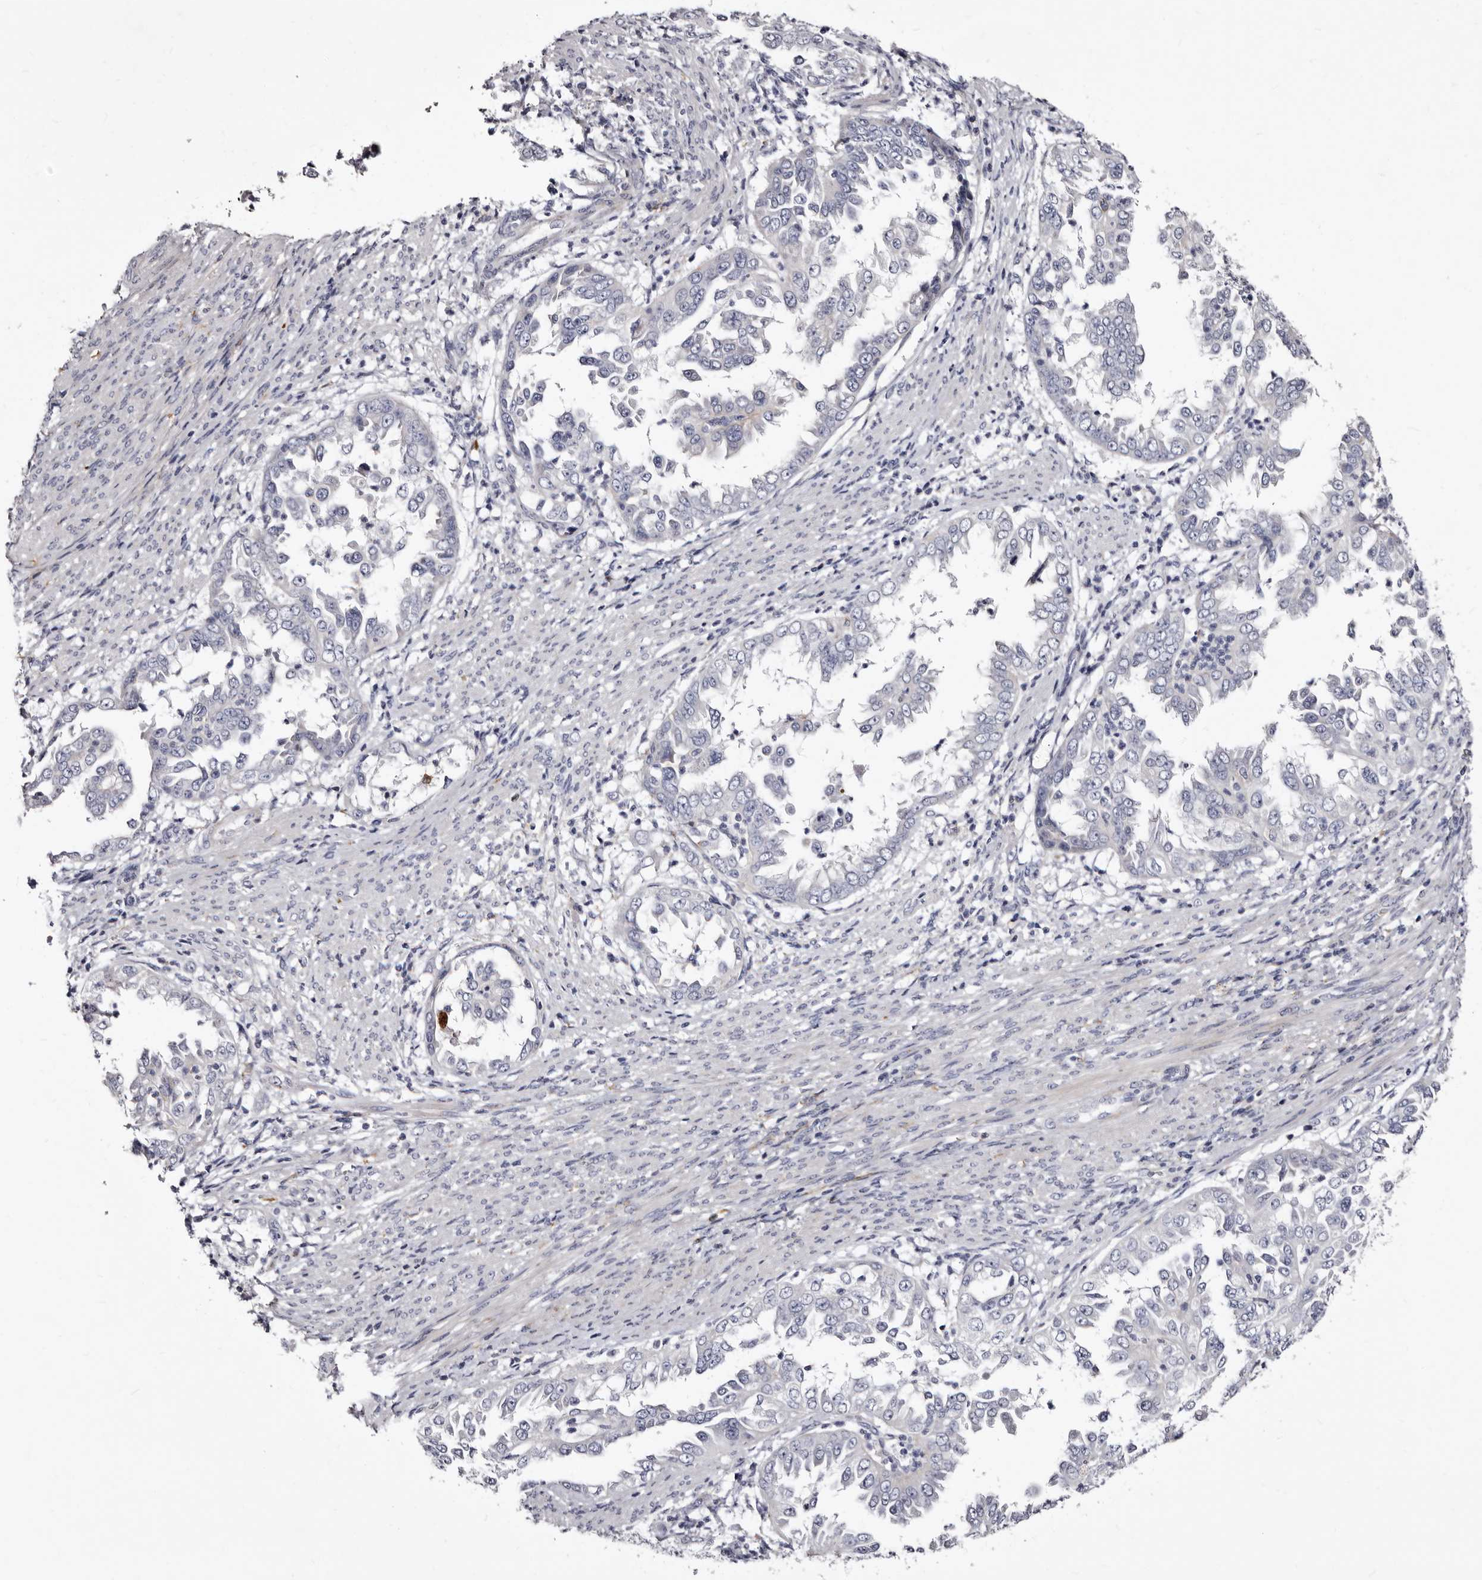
{"staining": {"intensity": "negative", "quantity": "none", "location": "none"}, "tissue": "endometrial cancer", "cell_type": "Tumor cells", "image_type": "cancer", "snomed": [{"axis": "morphology", "description": "Adenocarcinoma, NOS"}, {"axis": "topography", "description": "Endometrium"}], "caption": "Human endometrial adenocarcinoma stained for a protein using immunohistochemistry (IHC) exhibits no positivity in tumor cells.", "gene": "AUNIP", "patient": {"sex": "female", "age": 85}}